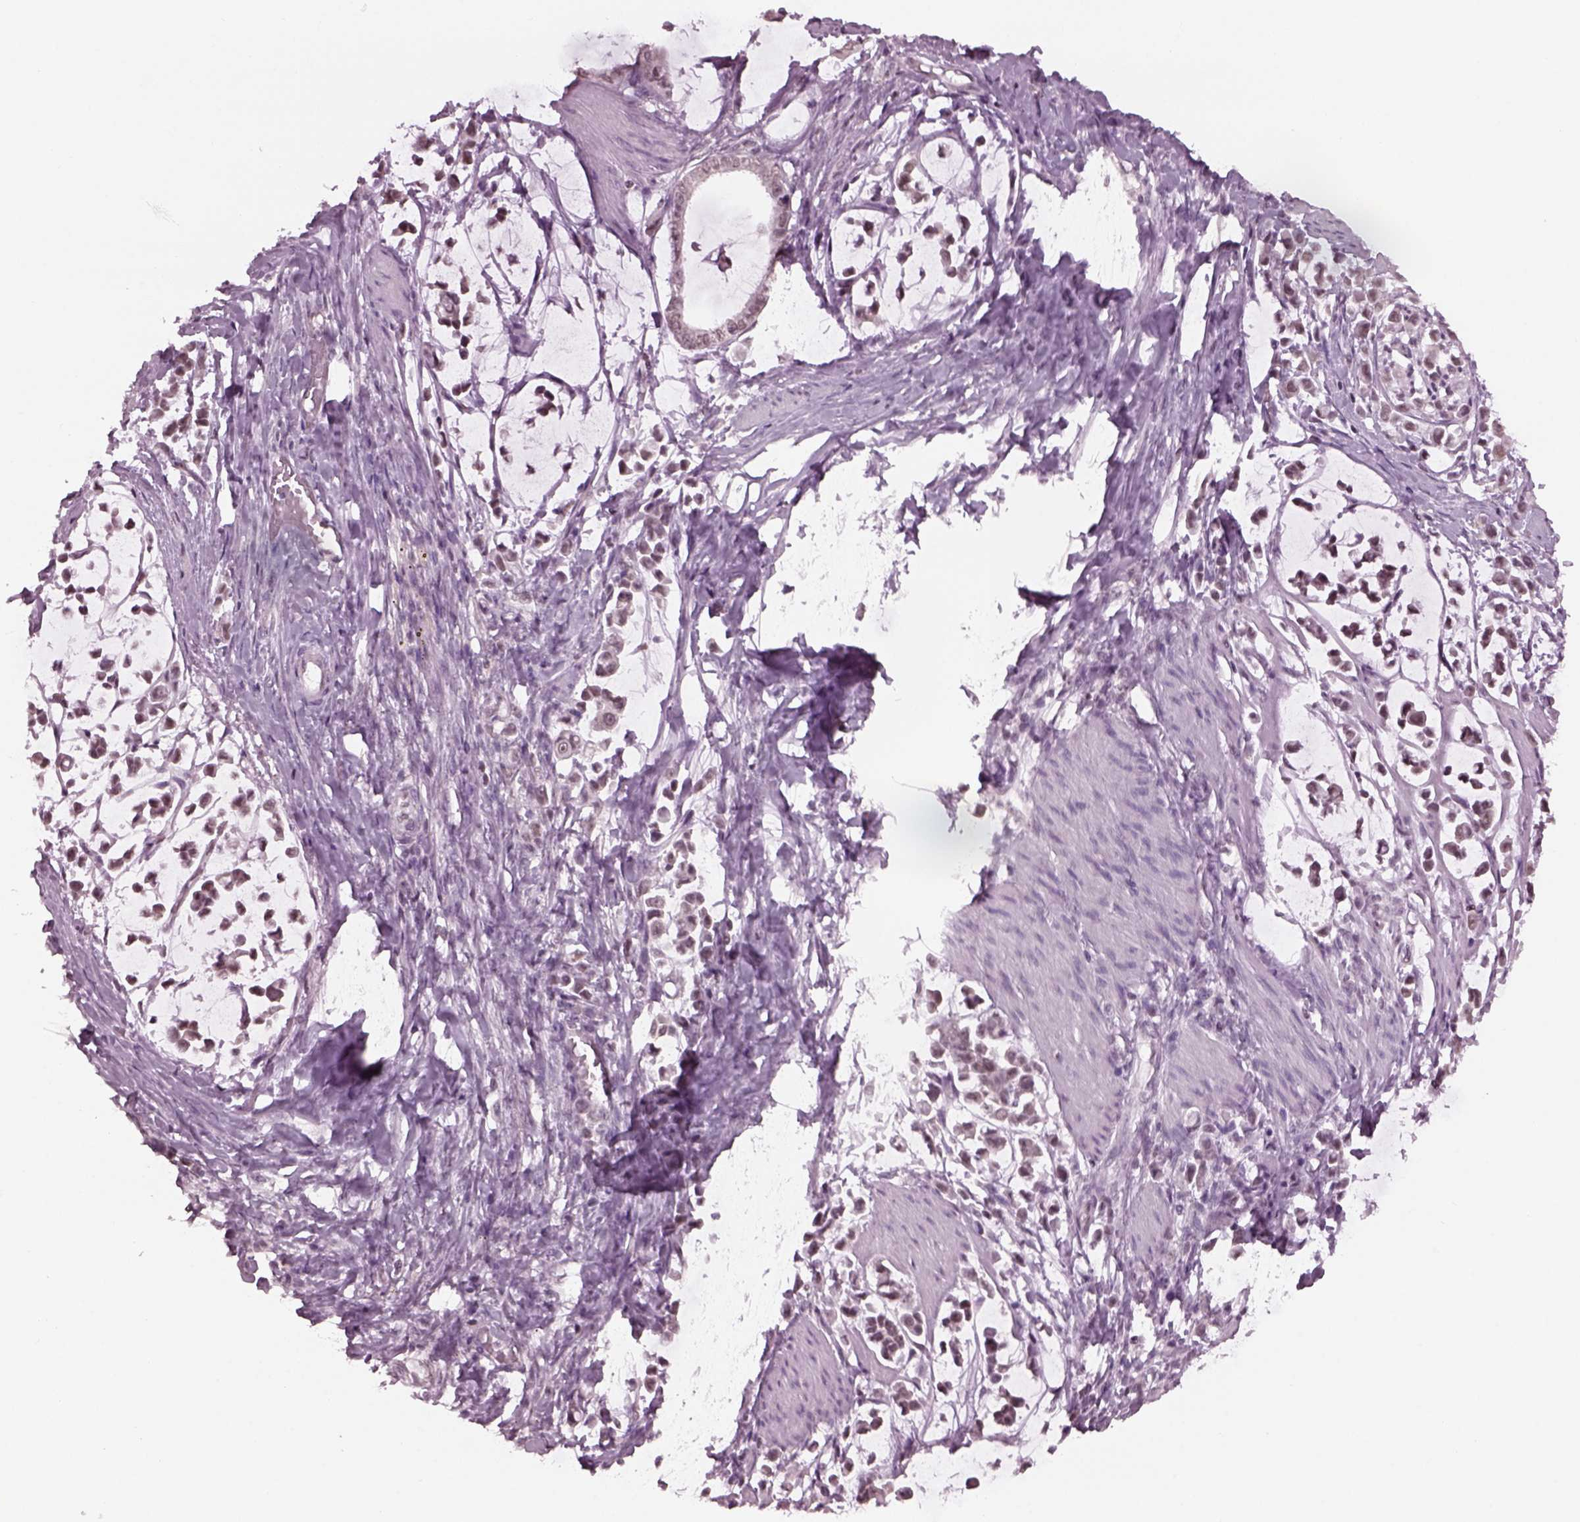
{"staining": {"intensity": "weak", "quantity": ">75%", "location": "nuclear"}, "tissue": "stomach cancer", "cell_type": "Tumor cells", "image_type": "cancer", "snomed": [{"axis": "morphology", "description": "Adenocarcinoma, NOS"}, {"axis": "topography", "description": "Stomach"}], "caption": "Human stomach cancer stained for a protein (brown) demonstrates weak nuclear positive staining in about >75% of tumor cells.", "gene": "RUVBL2", "patient": {"sex": "male", "age": 82}}